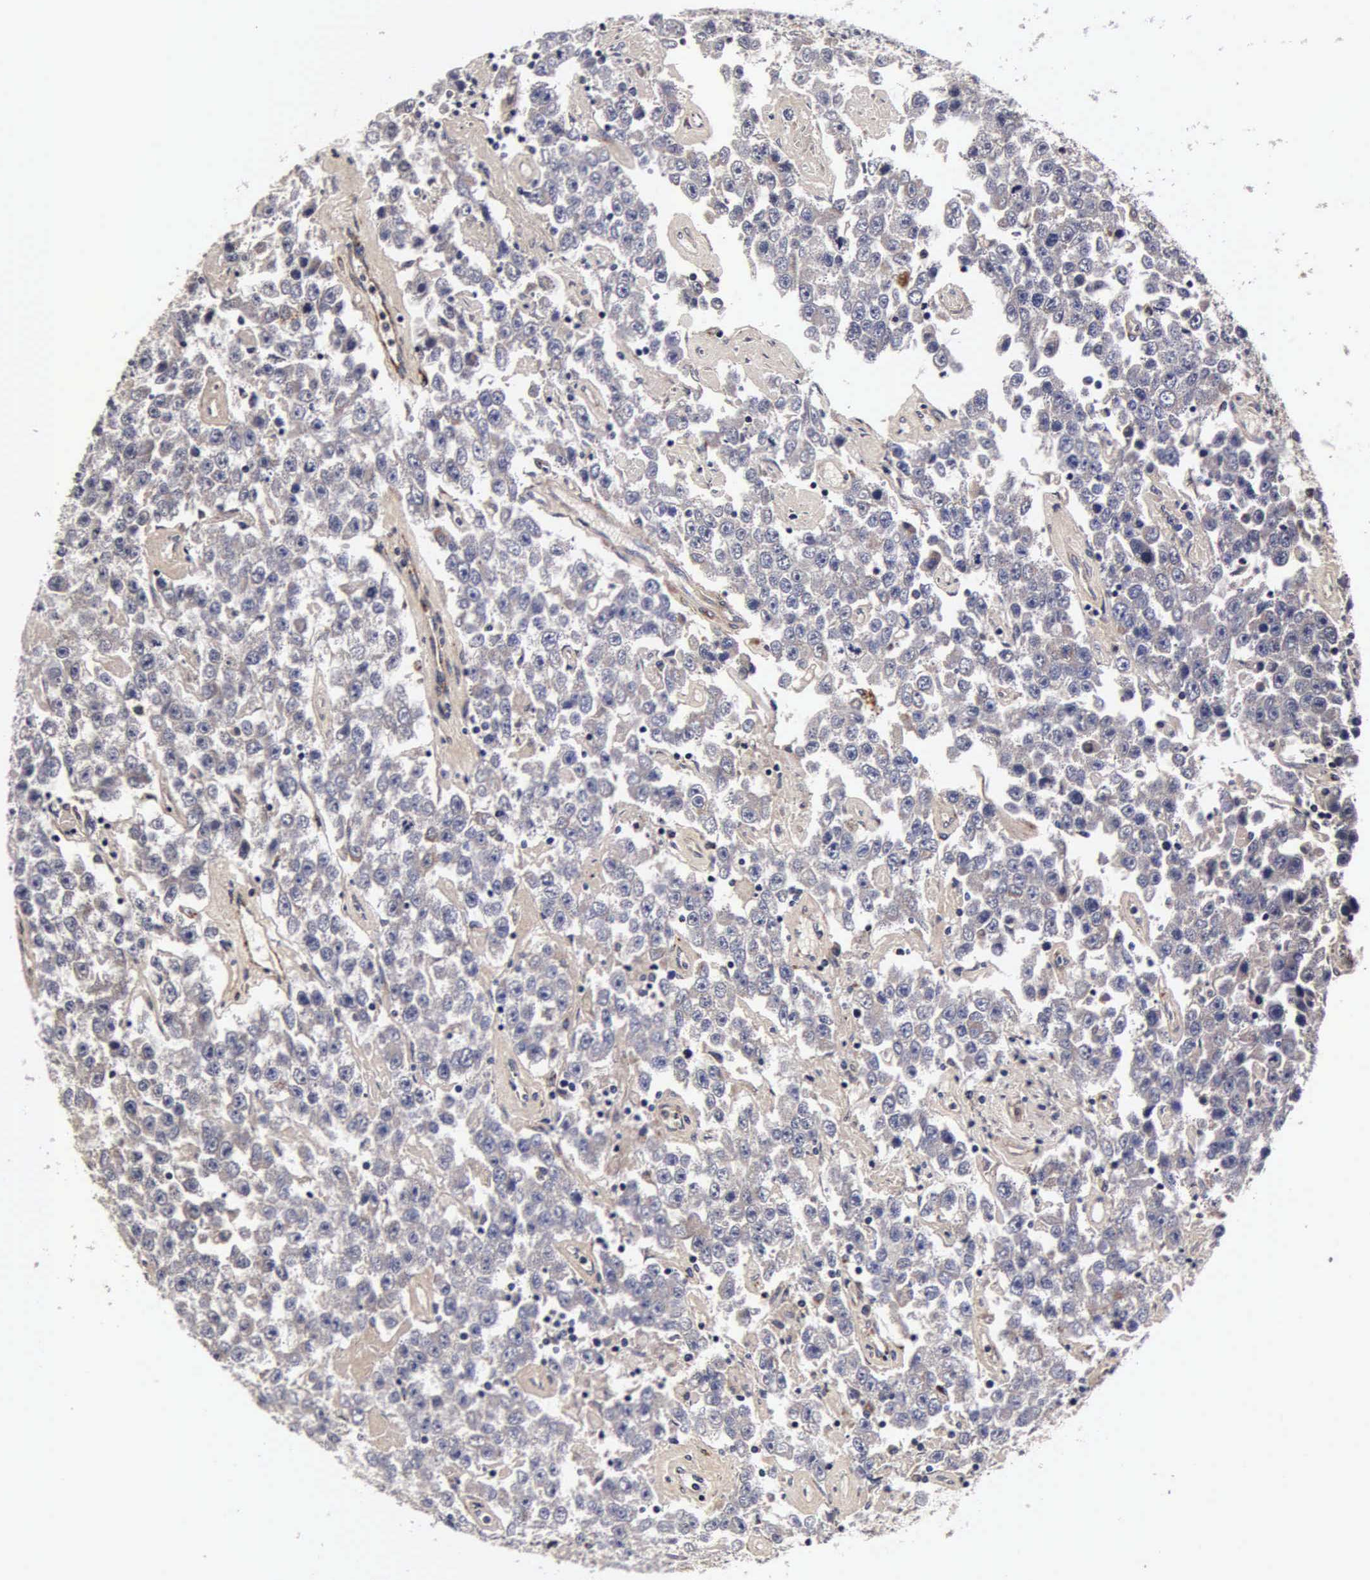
{"staining": {"intensity": "negative", "quantity": "none", "location": "none"}, "tissue": "testis cancer", "cell_type": "Tumor cells", "image_type": "cancer", "snomed": [{"axis": "morphology", "description": "Seminoma, NOS"}, {"axis": "topography", "description": "Testis"}], "caption": "A micrograph of human testis seminoma is negative for staining in tumor cells.", "gene": "CST3", "patient": {"sex": "male", "age": 52}}